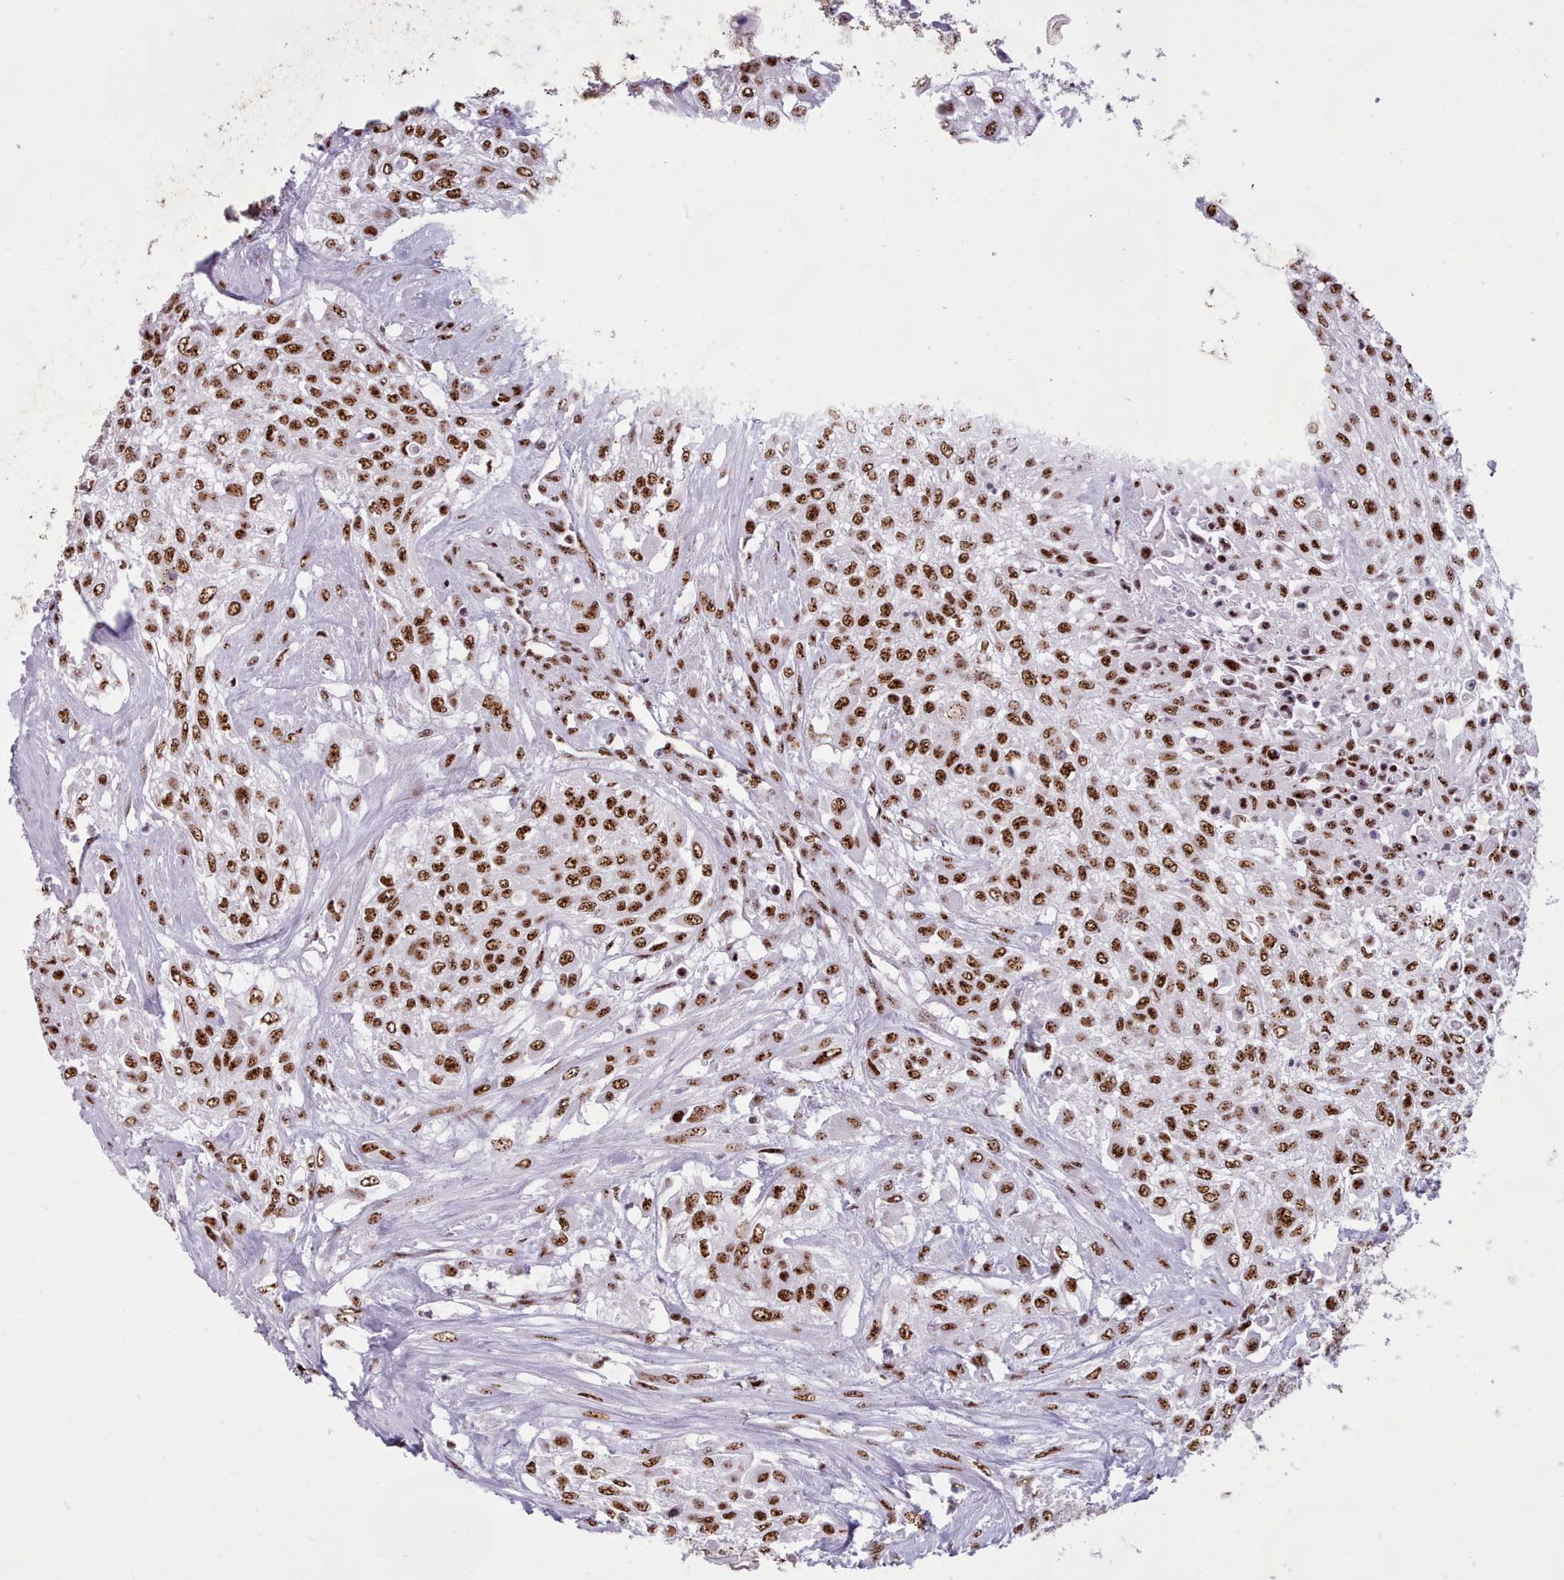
{"staining": {"intensity": "strong", "quantity": ">75%", "location": "nuclear"}, "tissue": "urothelial cancer", "cell_type": "Tumor cells", "image_type": "cancer", "snomed": [{"axis": "morphology", "description": "Urothelial carcinoma, High grade"}, {"axis": "topography", "description": "Urinary bladder"}], "caption": "Immunohistochemical staining of human urothelial carcinoma (high-grade) reveals high levels of strong nuclear expression in approximately >75% of tumor cells.", "gene": "TMEM35B", "patient": {"sex": "male", "age": 67}}